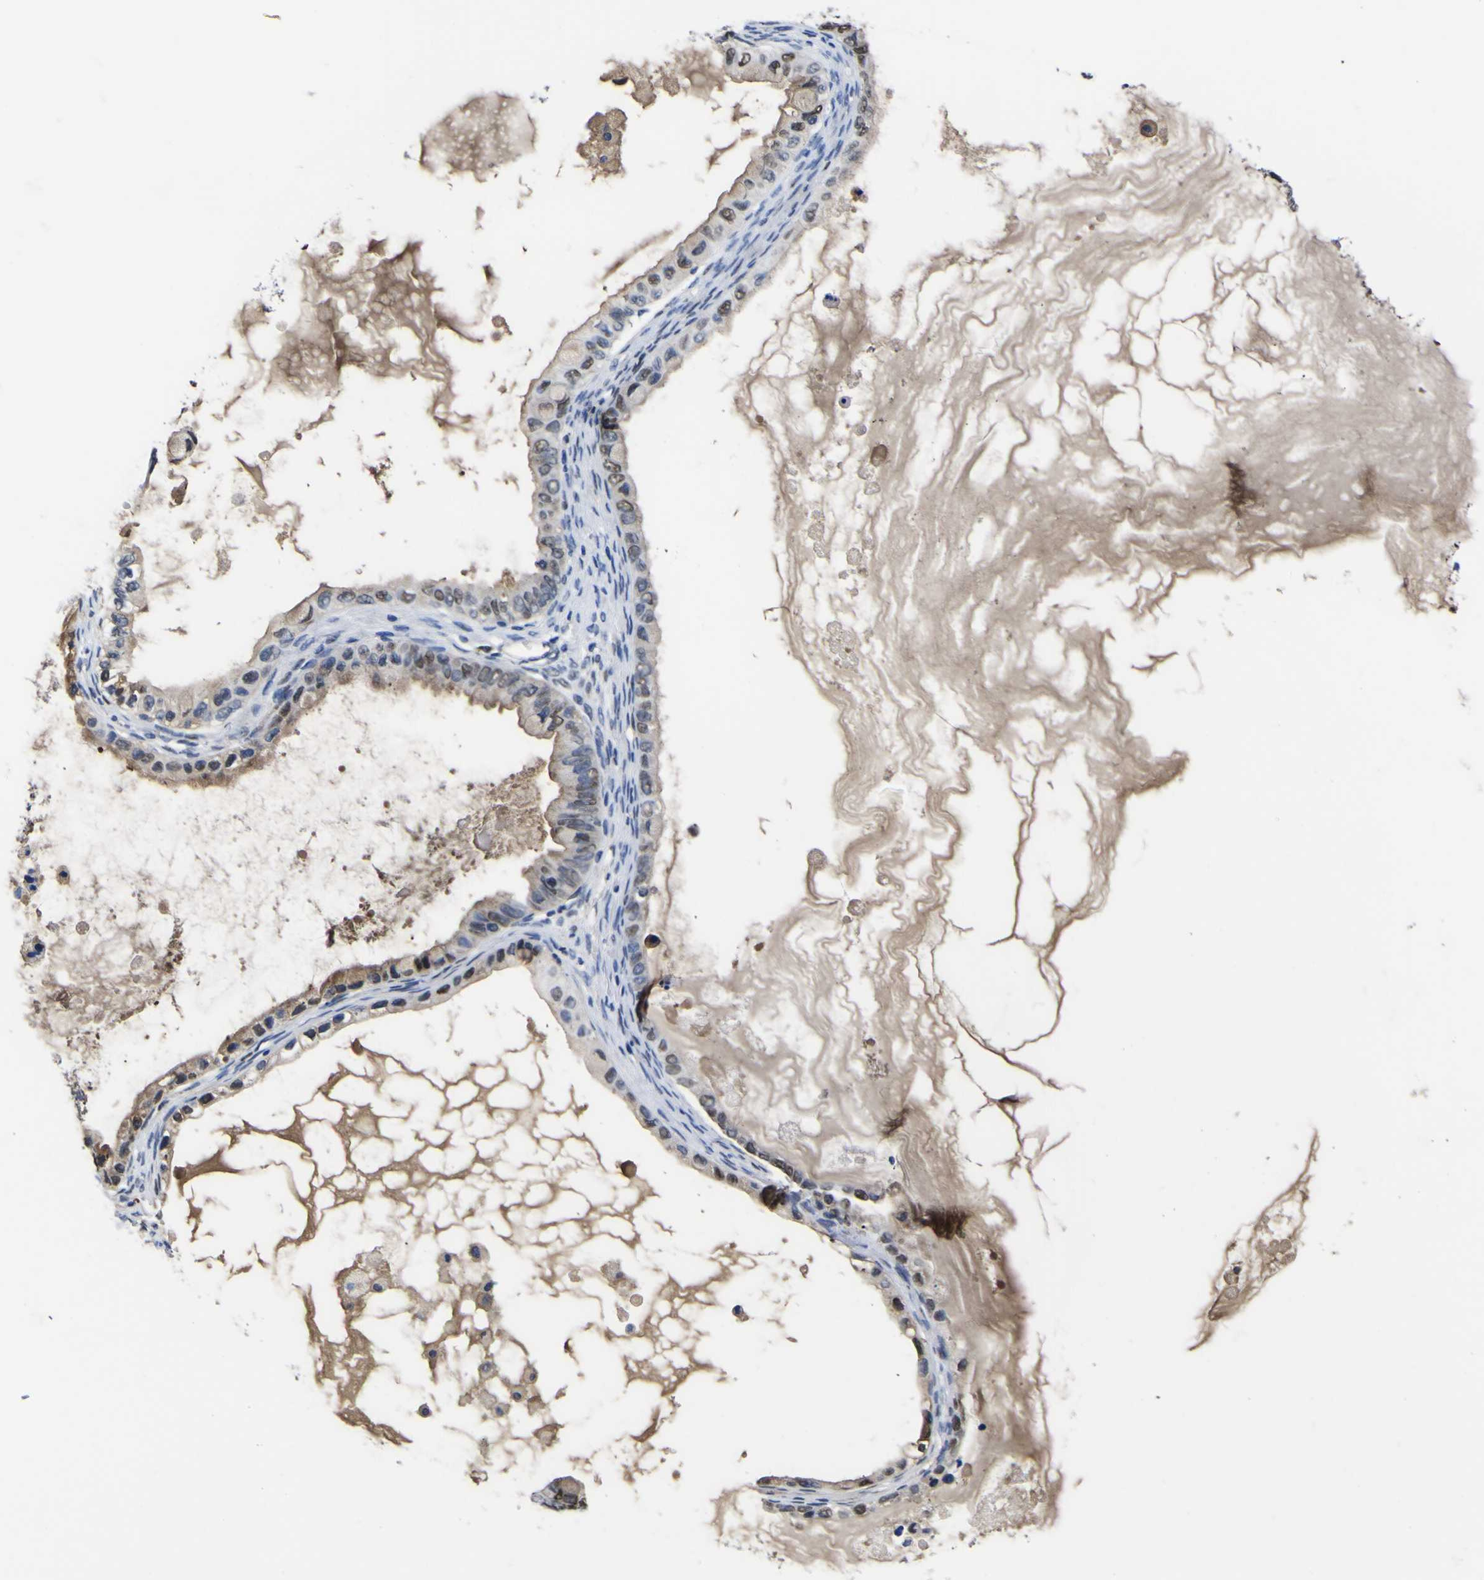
{"staining": {"intensity": "strong", "quantity": "25%-75%", "location": "nuclear"}, "tissue": "ovarian cancer", "cell_type": "Tumor cells", "image_type": "cancer", "snomed": [{"axis": "morphology", "description": "Cystadenocarcinoma, mucinous, NOS"}, {"axis": "topography", "description": "Ovary"}], "caption": "Immunohistochemical staining of human ovarian mucinous cystadenocarcinoma reveals strong nuclear protein expression in about 25%-75% of tumor cells. Ihc stains the protein in brown and the nuclei are stained blue.", "gene": "FAM110B", "patient": {"sex": "female", "age": 80}}